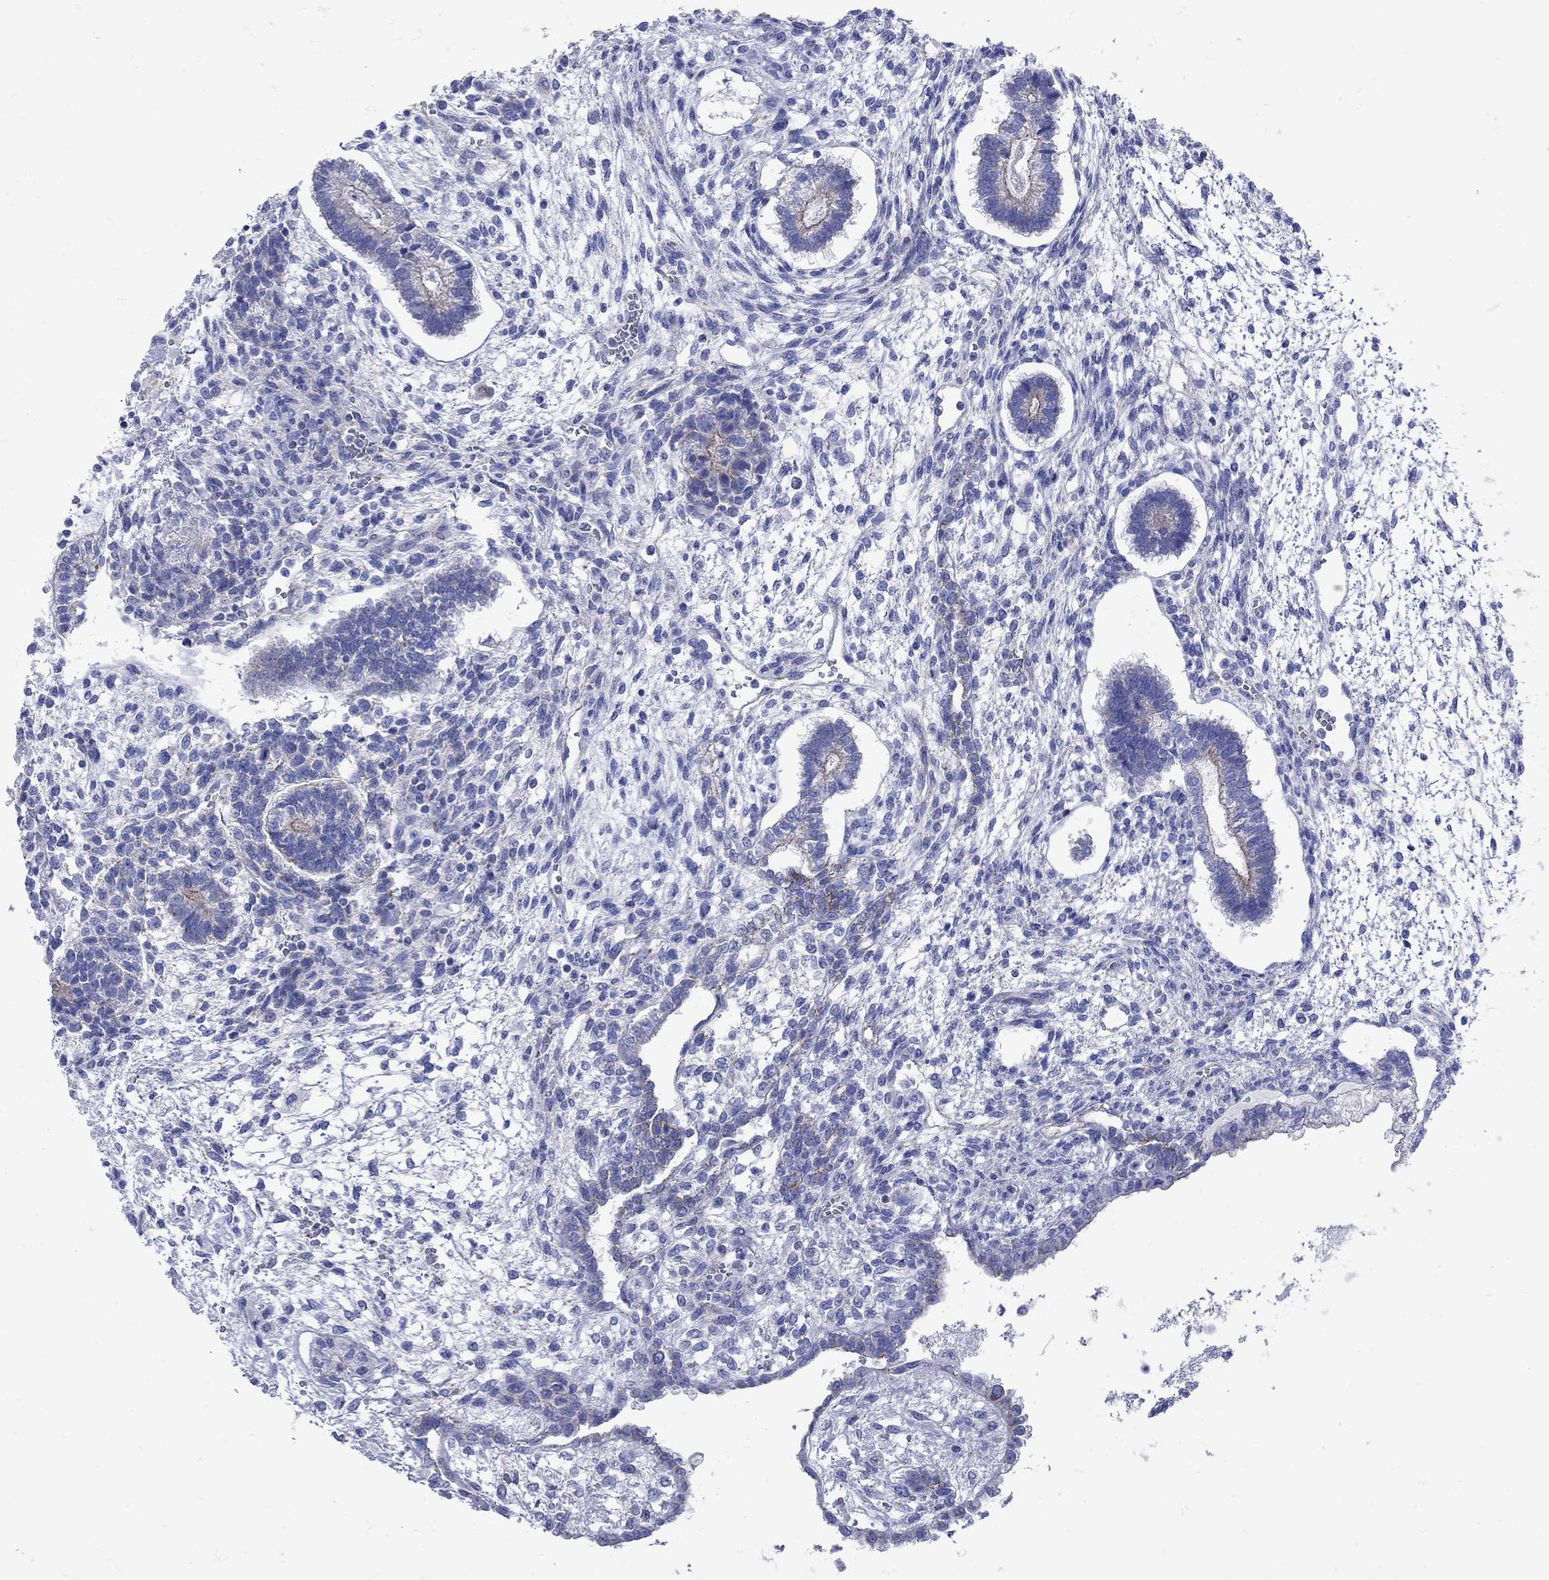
{"staining": {"intensity": "moderate", "quantity": "<25%", "location": "cytoplasmic/membranous"}, "tissue": "testis cancer", "cell_type": "Tumor cells", "image_type": "cancer", "snomed": [{"axis": "morphology", "description": "Carcinoma, Embryonal, NOS"}, {"axis": "topography", "description": "Testis"}], "caption": "Immunohistochemistry (IHC) (DAB (3,3'-diaminobenzidine)) staining of human testis cancer displays moderate cytoplasmic/membranous protein expression in approximately <25% of tumor cells.", "gene": "PDZD3", "patient": {"sex": "male", "age": 37}}